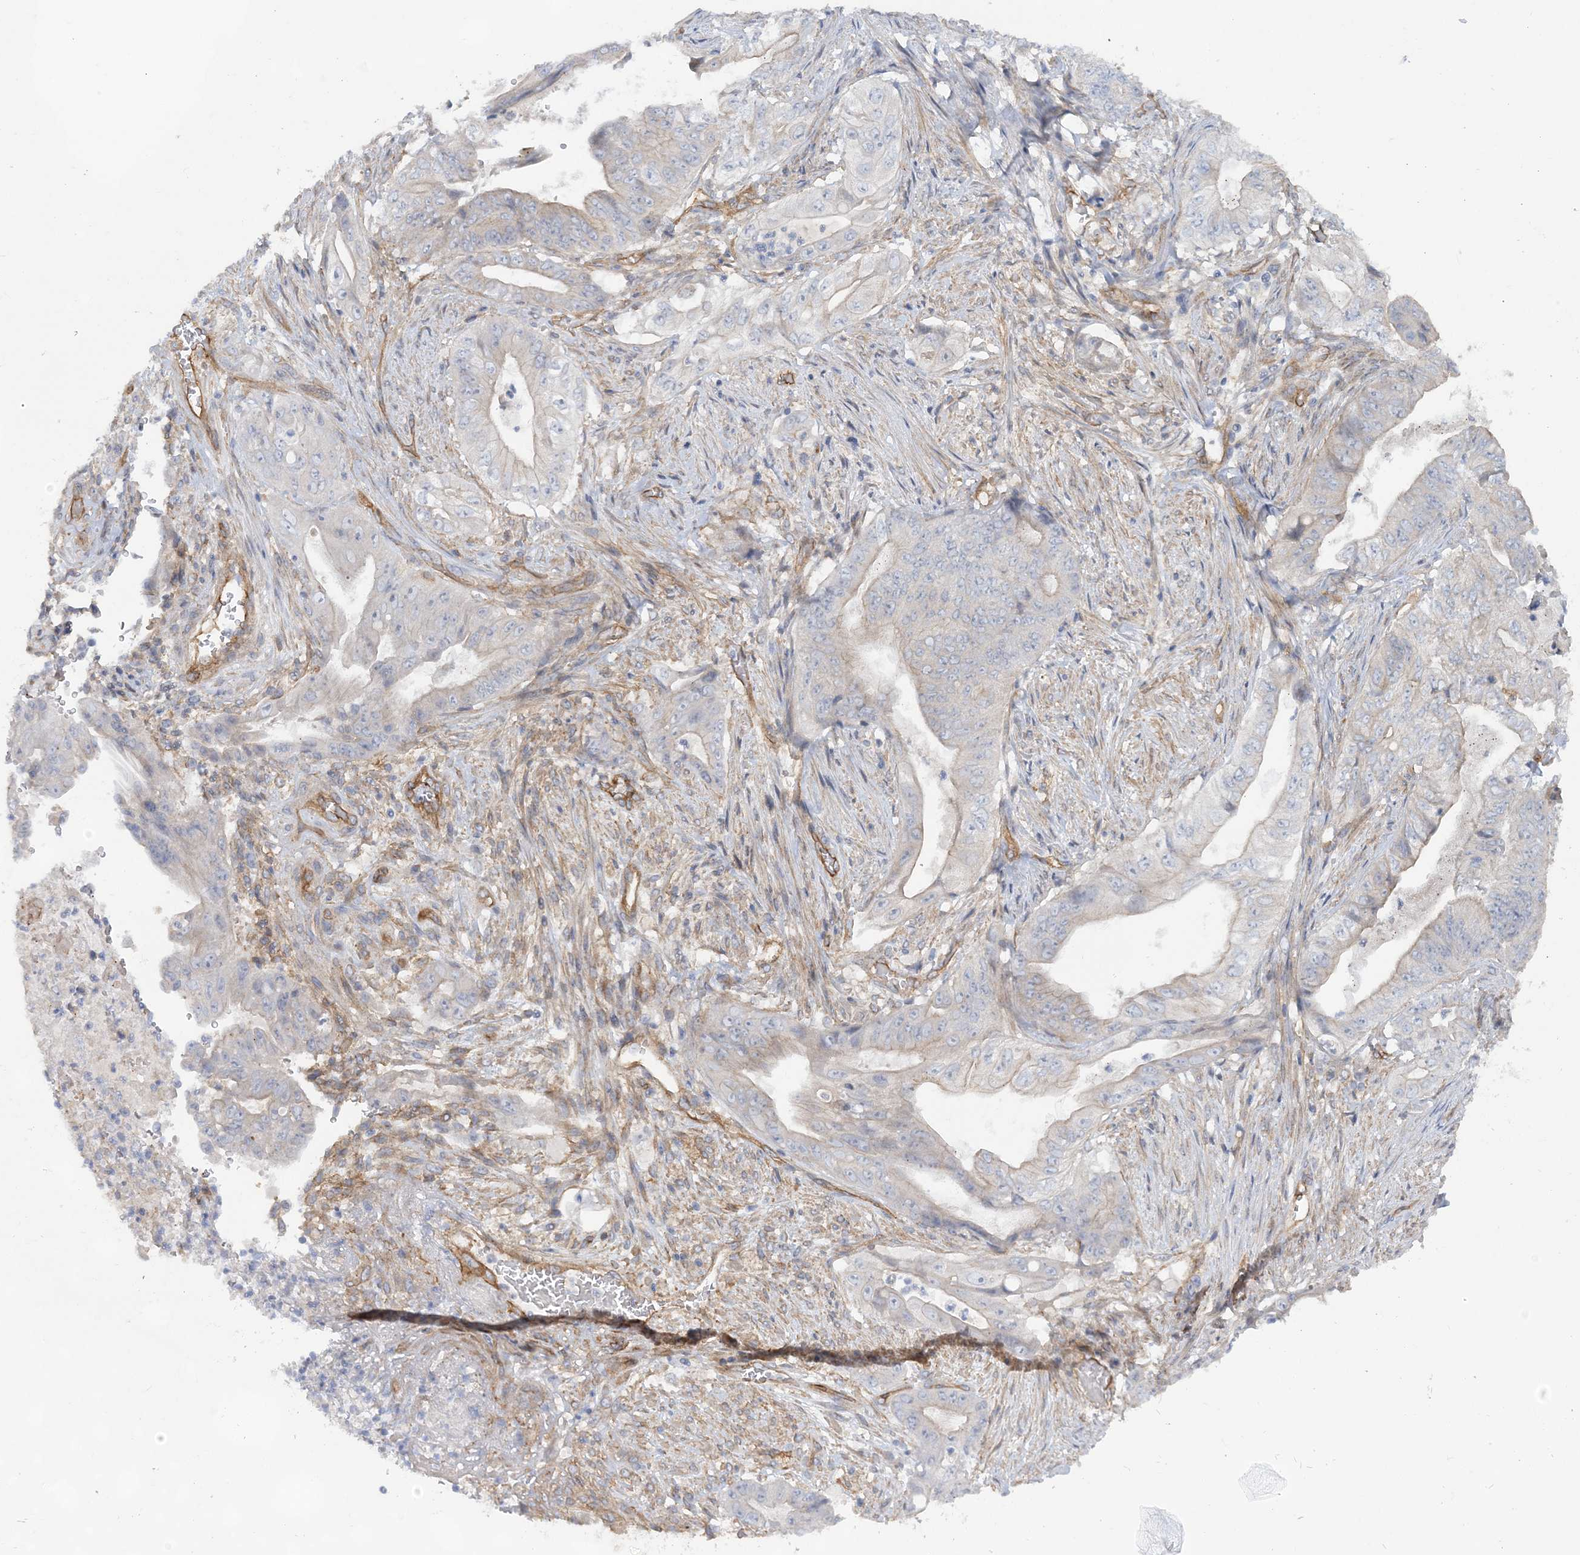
{"staining": {"intensity": "negative", "quantity": "none", "location": "none"}, "tissue": "stomach cancer", "cell_type": "Tumor cells", "image_type": "cancer", "snomed": [{"axis": "morphology", "description": "Adenocarcinoma, NOS"}, {"axis": "topography", "description": "Stomach"}], "caption": "Histopathology image shows no significant protein staining in tumor cells of stomach cancer (adenocarcinoma).", "gene": "RAI14", "patient": {"sex": "female", "age": 73}}